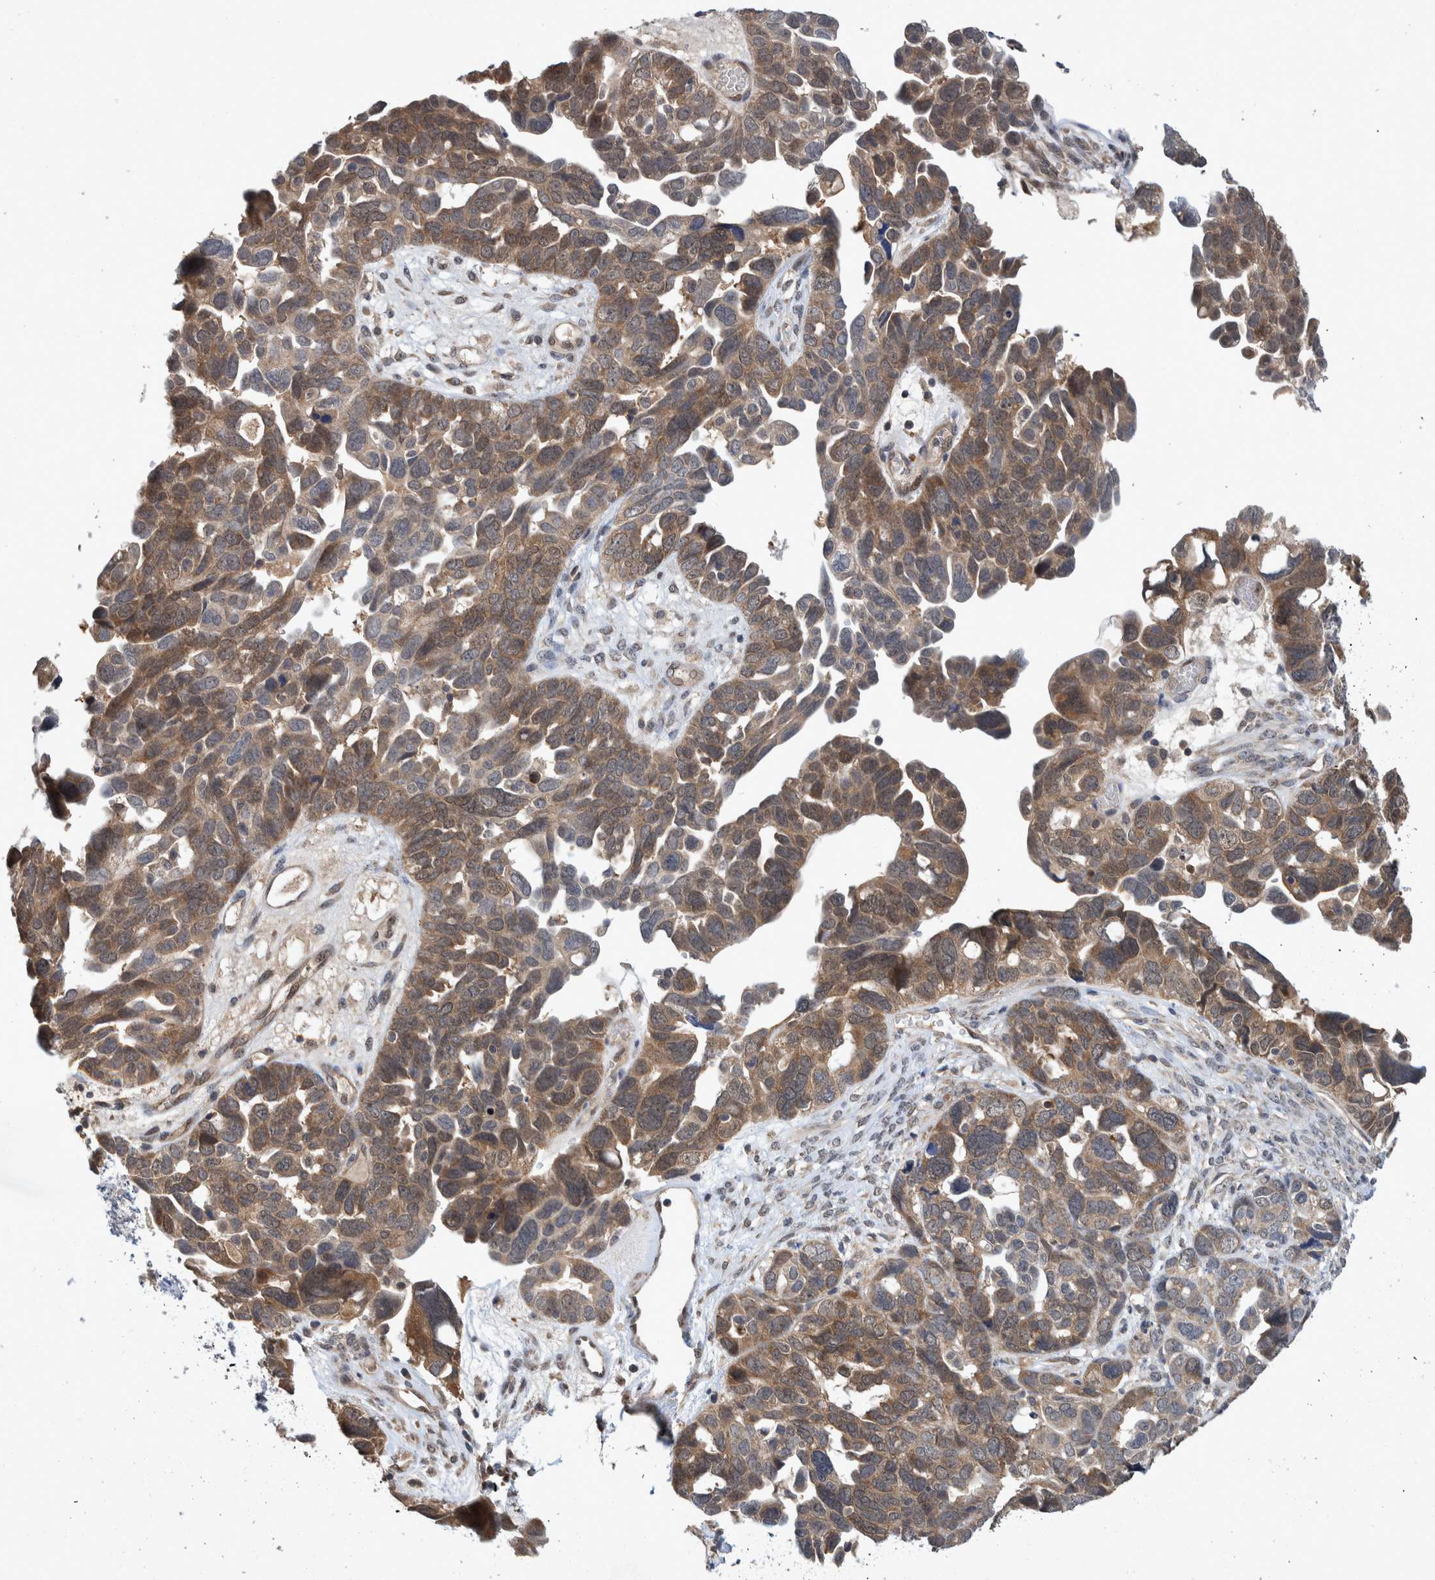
{"staining": {"intensity": "moderate", "quantity": "25%-75%", "location": "cytoplasmic/membranous,nuclear"}, "tissue": "ovarian cancer", "cell_type": "Tumor cells", "image_type": "cancer", "snomed": [{"axis": "morphology", "description": "Cystadenocarcinoma, mucinous, NOS"}, {"axis": "topography", "description": "Ovary"}], "caption": "A brown stain labels moderate cytoplasmic/membranous and nuclear expression of a protein in ovarian cancer tumor cells.", "gene": "PLPBP", "patient": {"sex": "female", "age": 61}}